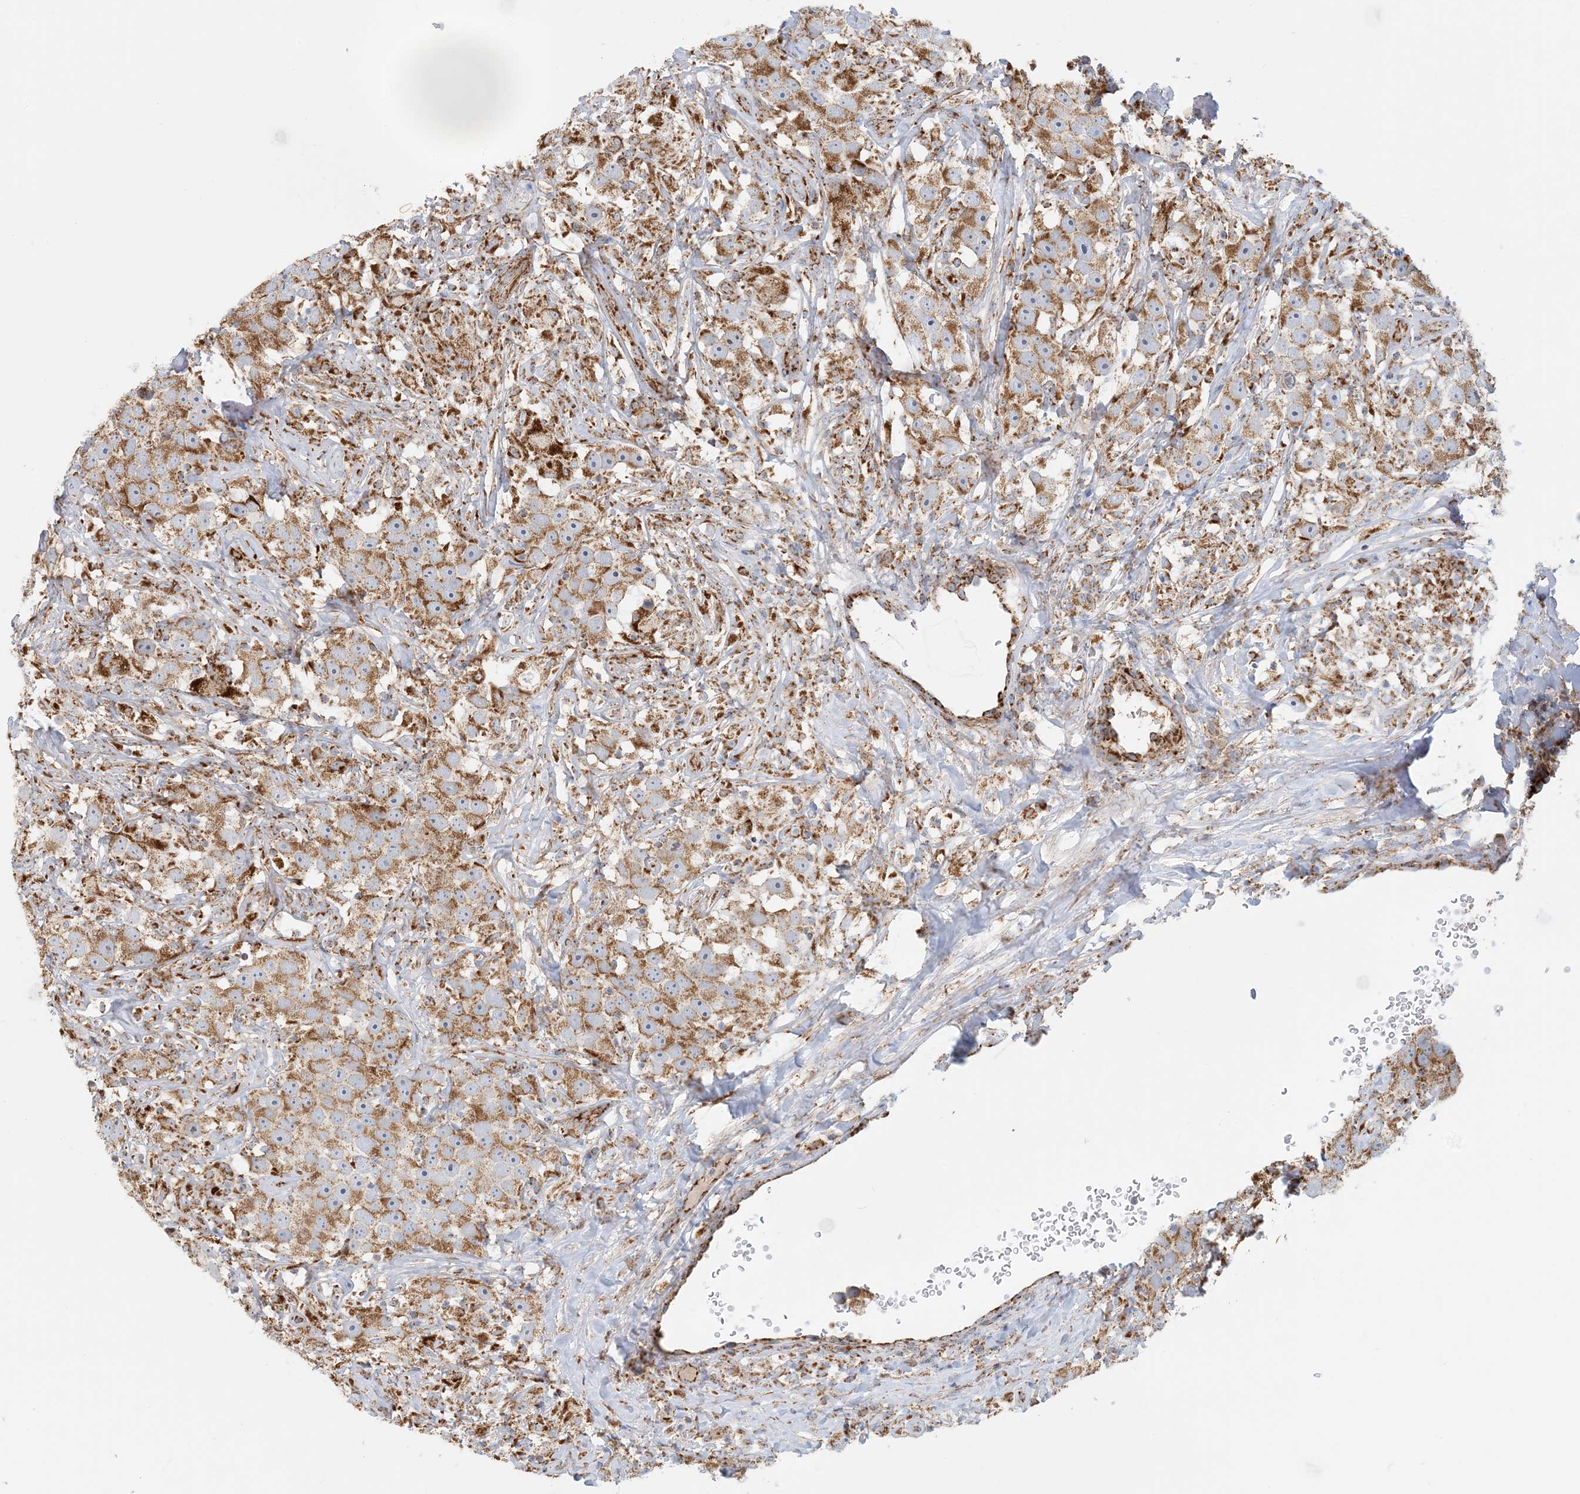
{"staining": {"intensity": "moderate", "quantity": ">75%", "location": "cytoplasmic/membranous"}, "tissue": "testis cancer", "cell_type": "Tumor cells", "image_type": "cancer", "snomed": [{"axis": "morphology", "description": "Seminoma, NOS"}, {"axis": "topography", "description": "Testis"}], "caption": "Immunohistochemistry (IHC) micrograph of human testis cancer (seminoma) stained for a protein (brown), which demonstrates medium levels of moderate cytoplasmic/membranous positivity in about >75% of tumor cells.", "gene": "COA3", "patient": {"sex": "male", "age": 49}}